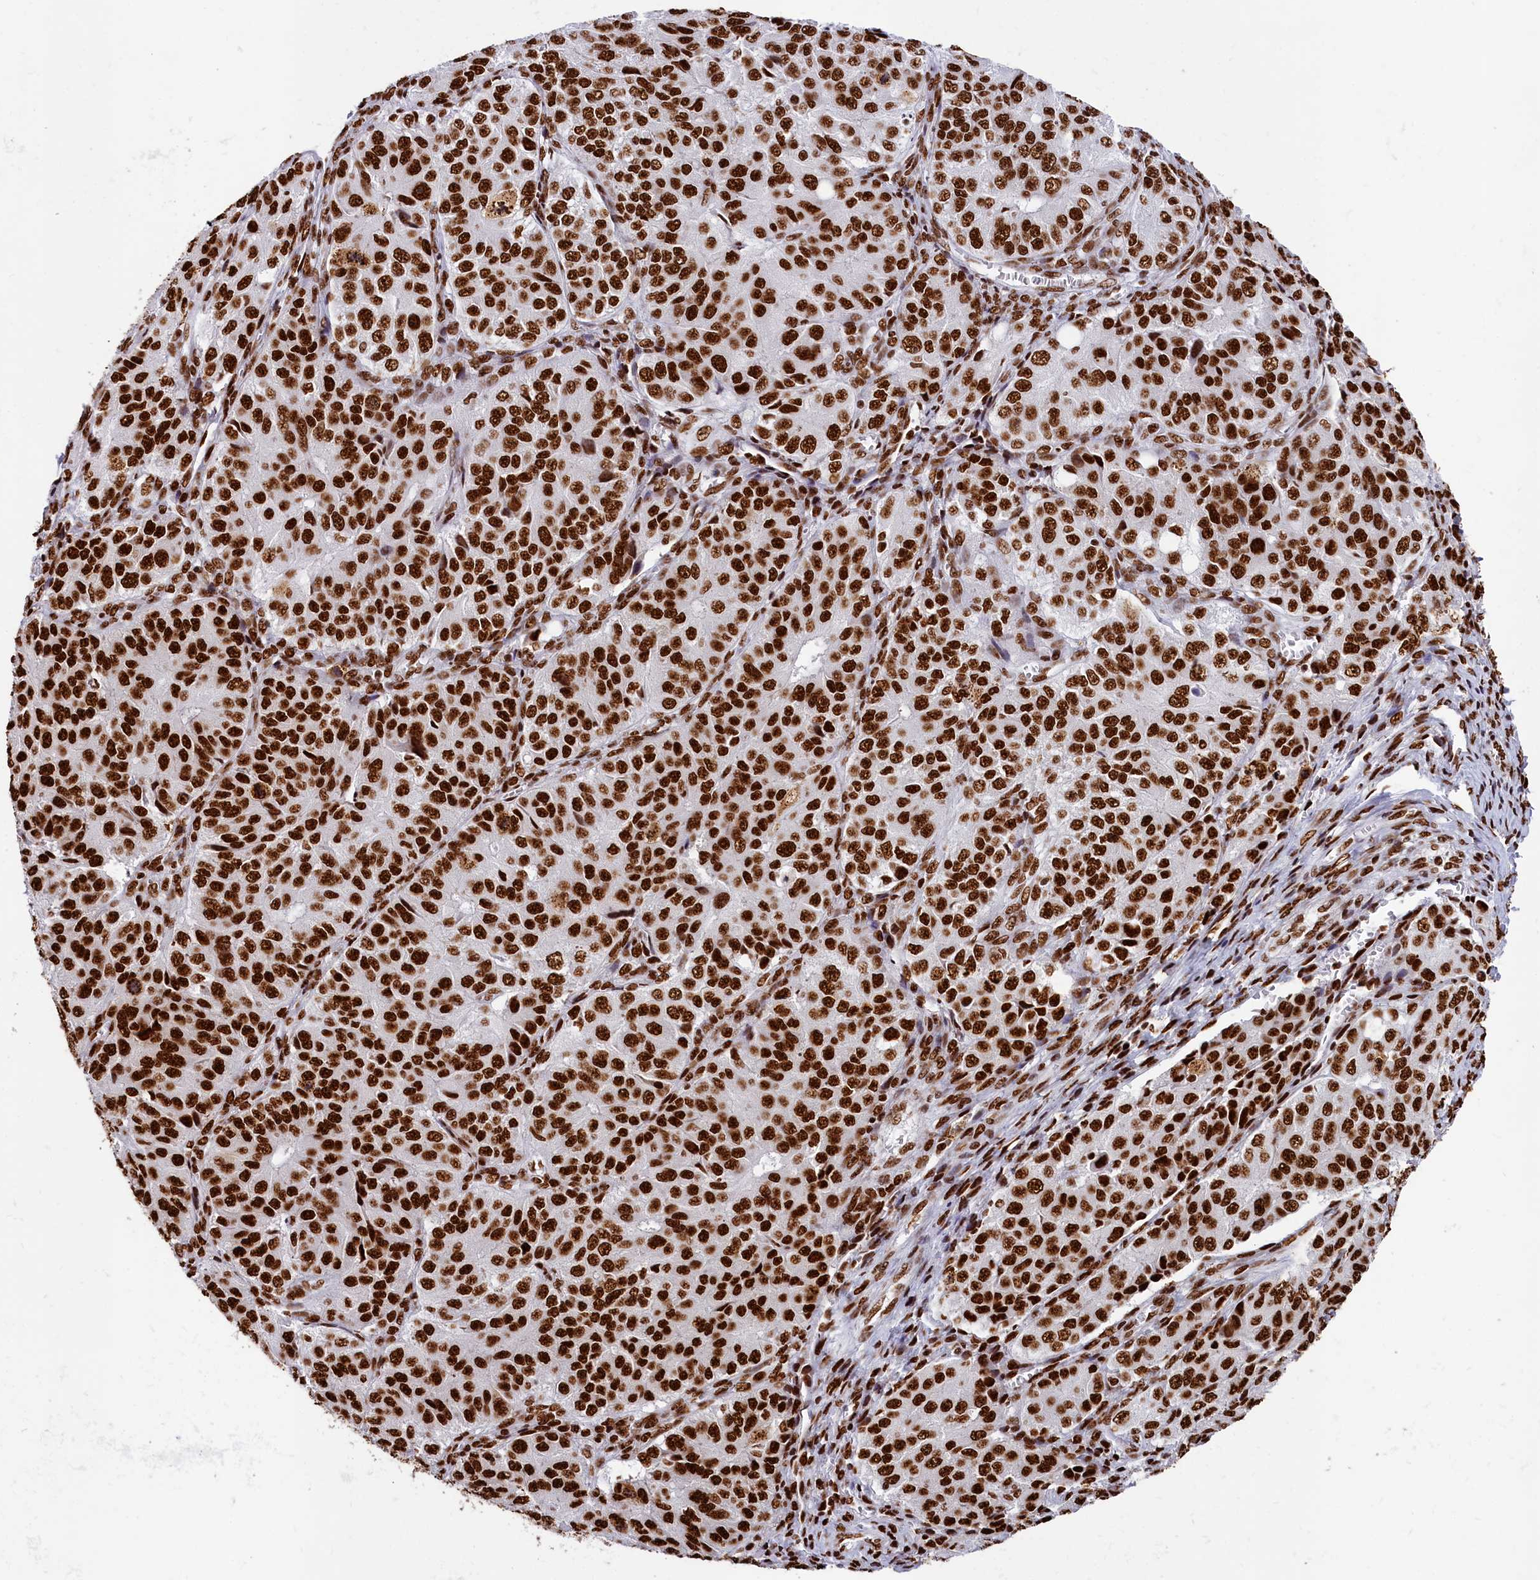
{"staining": {"intensity": "strong", "quantity": ">75%", "location": "nuclear"}, "tissue": "ovarian cancer", "cell_type": "Tumor cells", "image_type": "cancer", "snomed": [{"axis": "morphology", "description": "Carcinoma, endometroid"}, {"axis": "topography", "description": "Ovary"}], "caption": "Approximately >75% of tumor cells in ovarian endometroid carcinoma exhibit strong nuclear protein positivity as visualized by brown immunohistochemical staining.", "gene": "SNRNP70", "patient": {"sex": "female", "age": 51}}